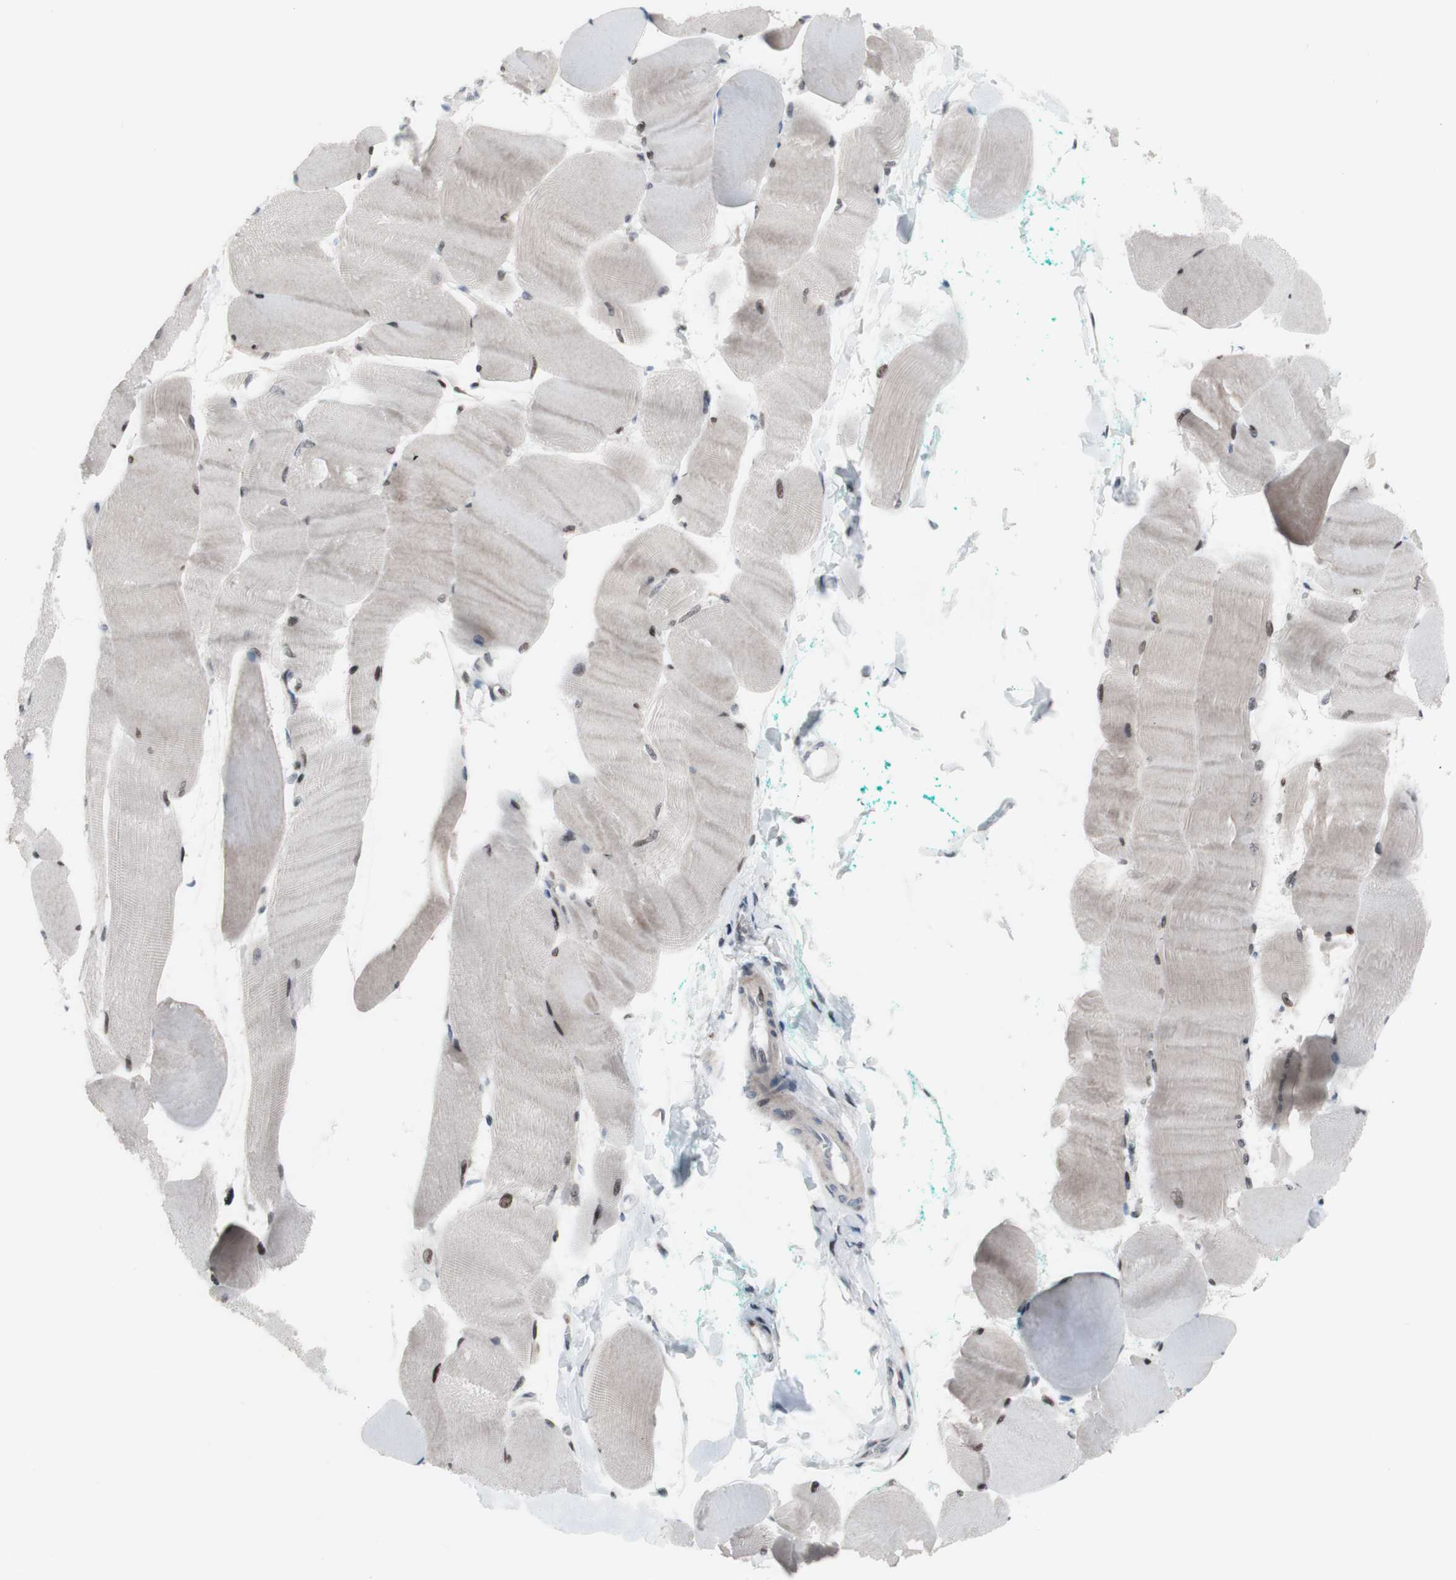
{"staining": {"intensity": "weak", "quantity": "<25%", "location": "cytoplasmic/membranous"}, "tissue": "skeletal muscle", "cell_type": "Myocytes", "image_type": "normal", "snomed": [{"axis": "morphology", "description": "Normal tissue, NOS"}, {"axis": "morphology", "description": "Squamous cell carcinoma, NOS"}, {"axis": "topography", "description": "Skeletal muscle"}], "caption": "Immunohistochemistry image of unremarkable skeletal muscle: human skeletal muscle stained with DAB displays no significant protein positivity in myocytes.", "gene": "PHTF2", "patient": {"sex": "male", "age": 51}}